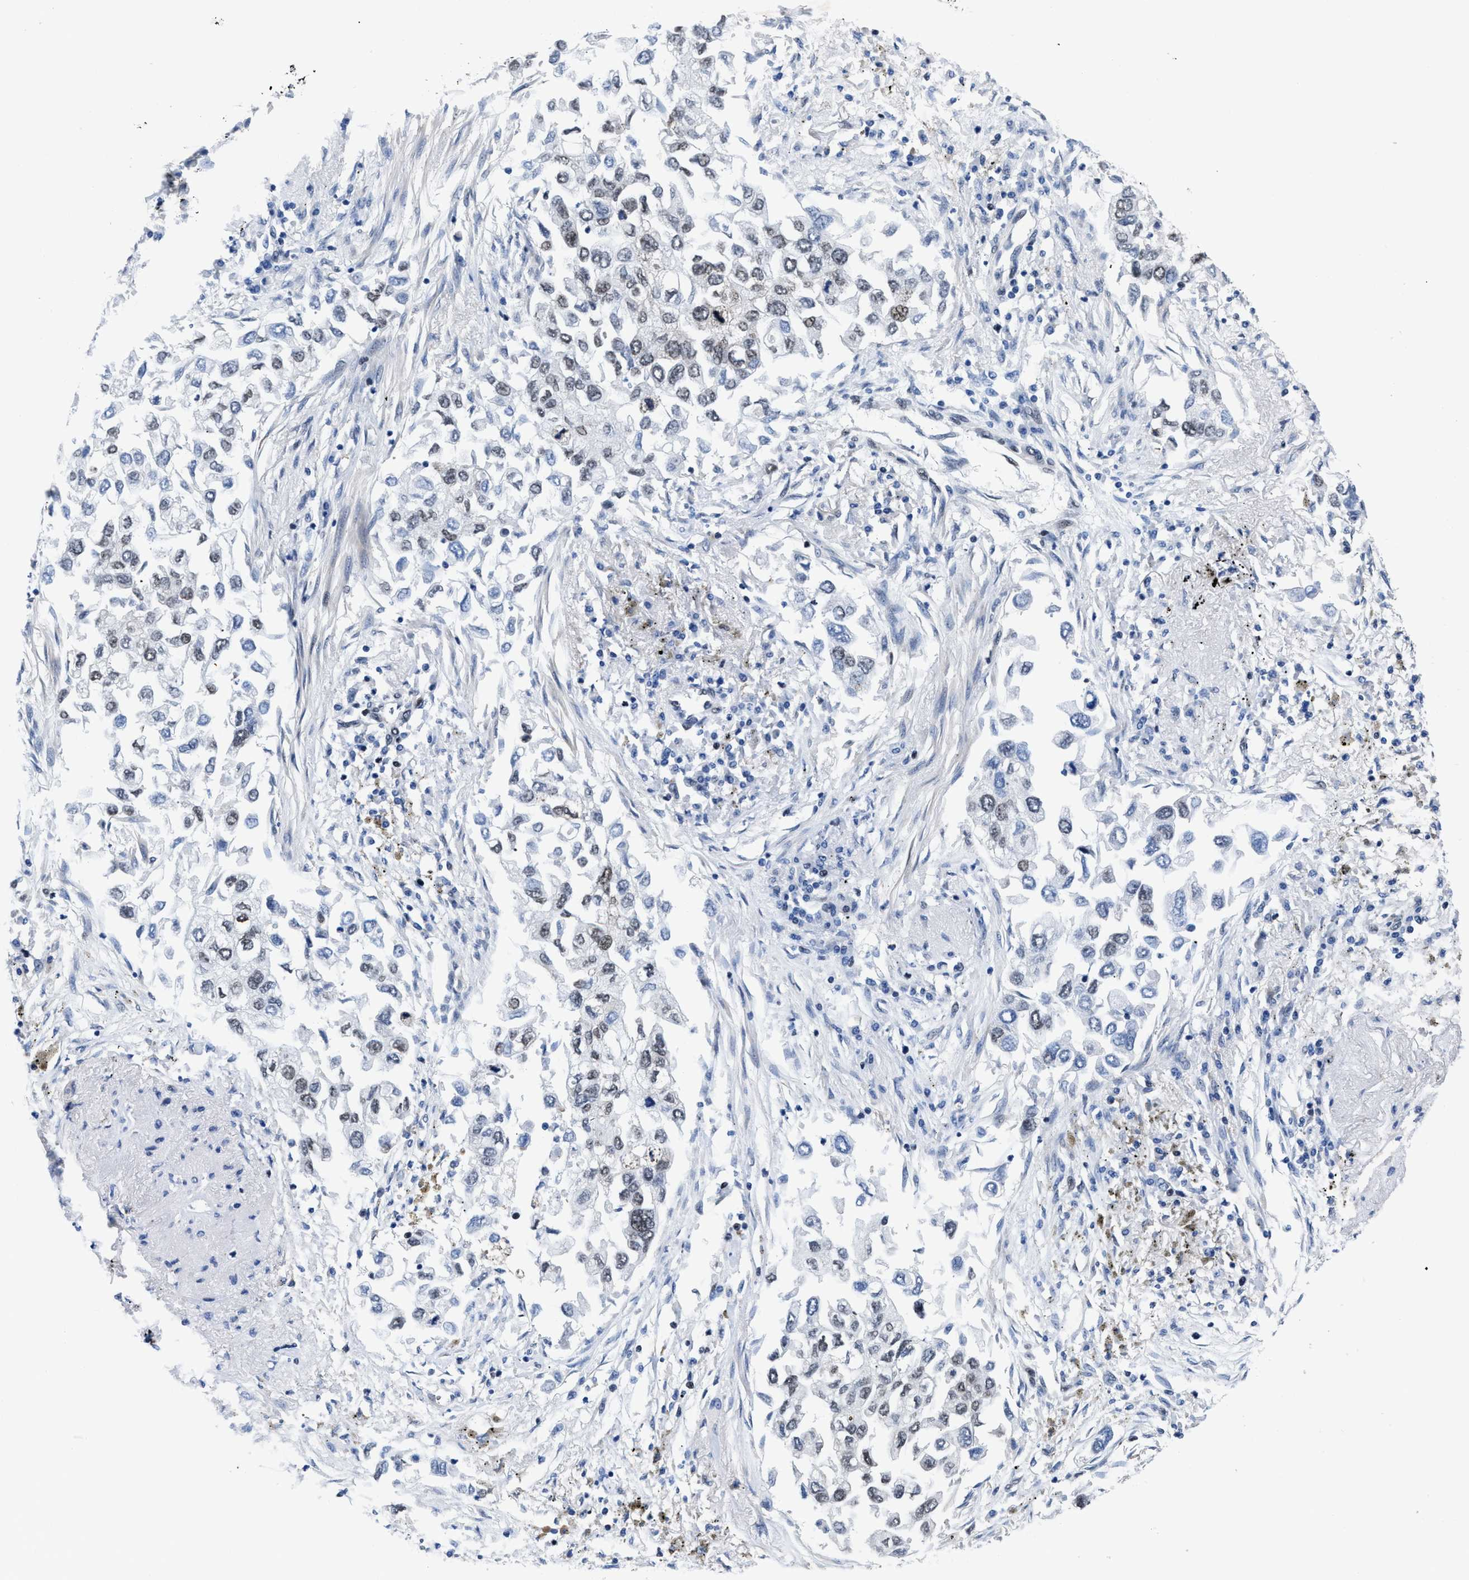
{"staining": {"intensity": "weak", "quantity": "25%-75%", "location": "nuclear"}, "tissue": "lung cancer", "cell_type": "Tumor cells", "image_type": "cancer", "snomed": [{"axis": "morphology", "description": "Inflammation, NOS"}, {"axis": "morphology", "description": "Adenocarcinoma, NOS"}, {"axis": "topography", "description": "Lung"}], "caption": "IHC of human lung cancer (adenocarcinoma) exhibits low levels of weak nuclear staining in approximately 25%-75% of tumor cells.", "gene": "WDR81", "patient": {"sex": "male", "age": 63}}